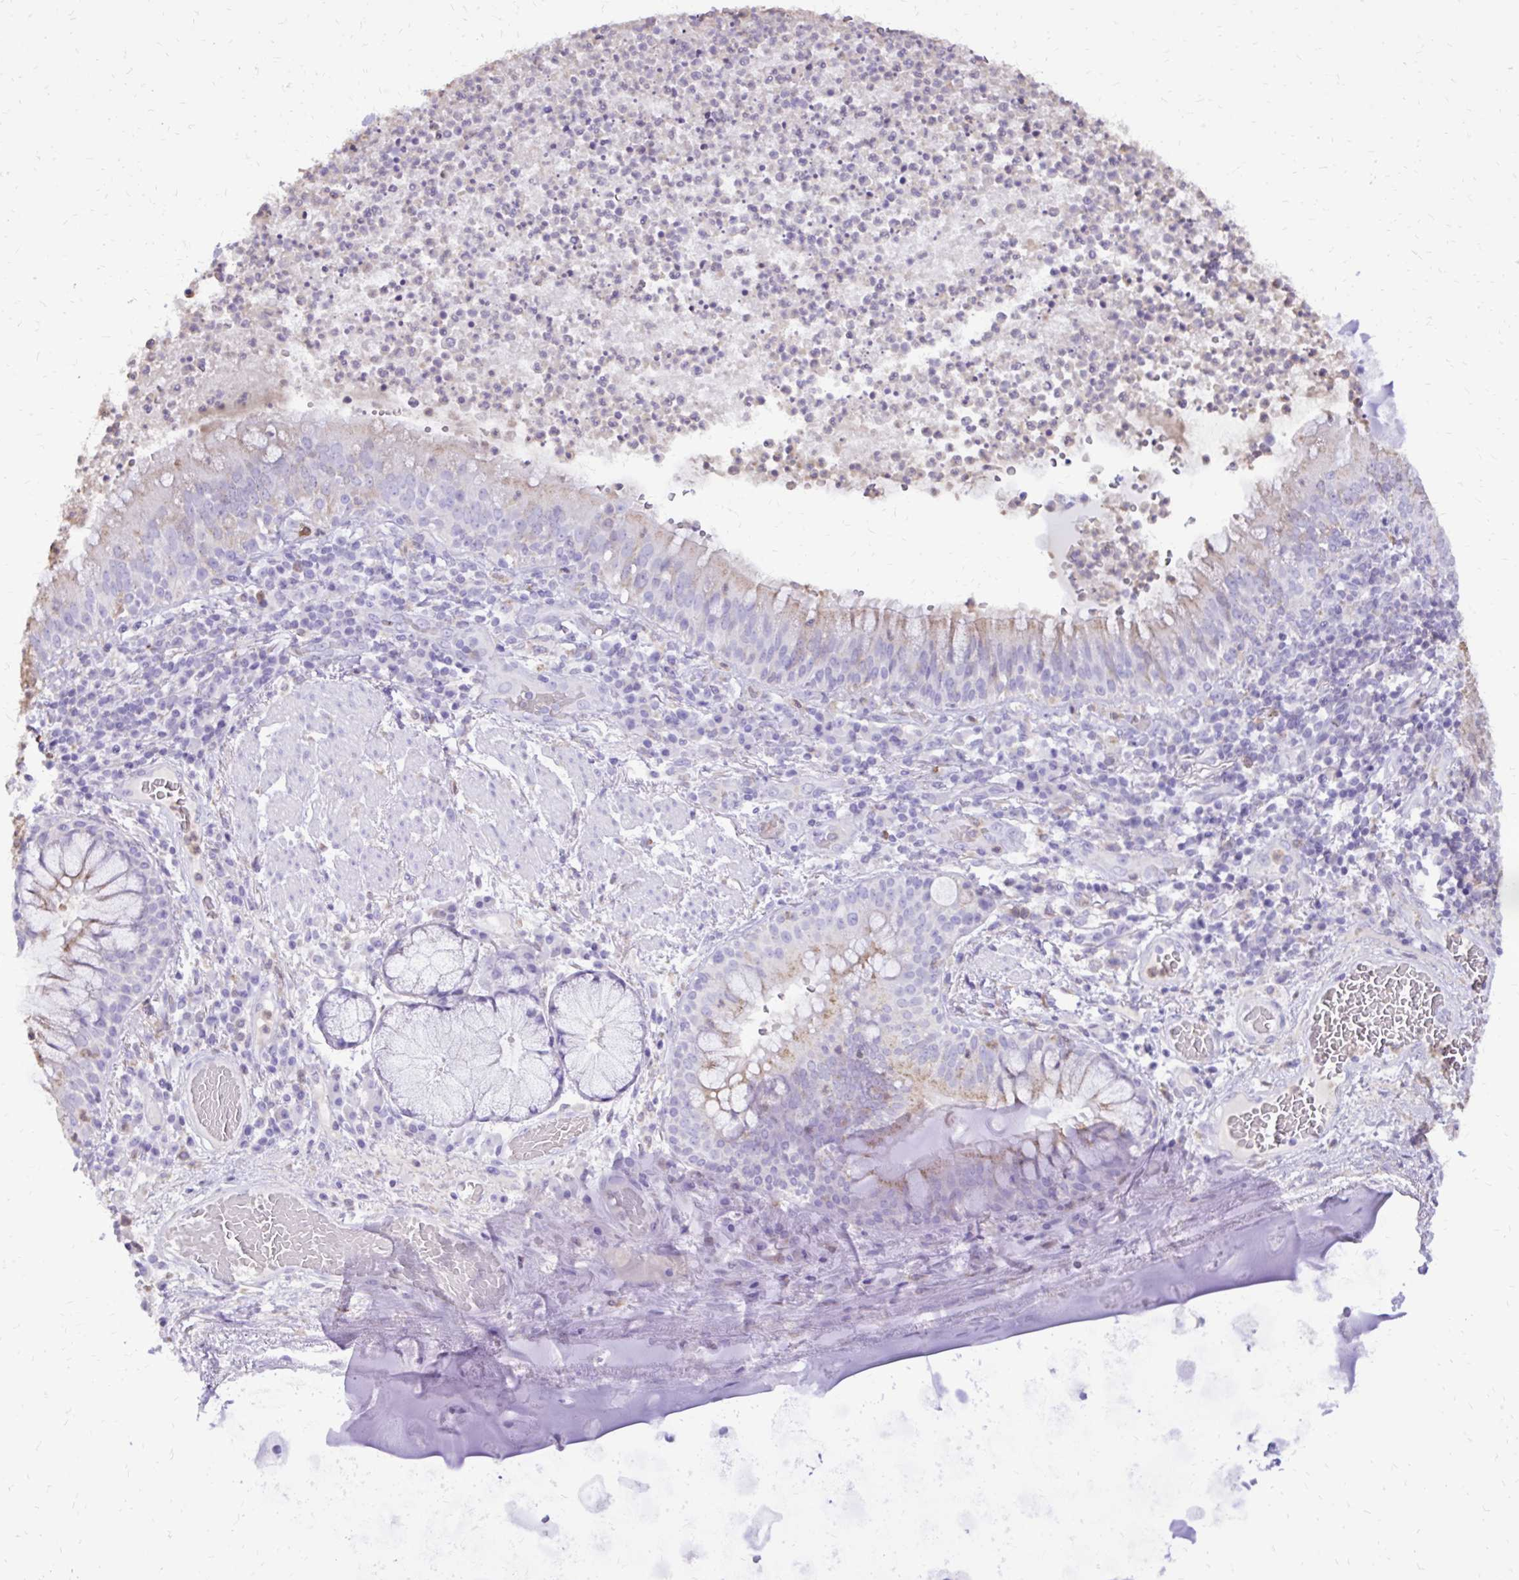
{"staining": {"intensity": "weak", "quantity": "<25%", "location": "cytoplasmic/membranous"}, "tissue": "bronchus", "cell_type": "Respiratory epithelial cells", "image_type": "normal", "snomed": [{"axis": "morphology", "description": "Normal tissue, NOS"}, {"axis": "topography", "description": "Lymph node"}, {"axis": "topography", "description": "Bronchus"}], "caption": "This image is of normal bronchus stained with immunohistochemistry to label a protein in brown with the nuclei are counter-stained blue. There is no positivity in respiratory epithelial cells. The staining was performed using DAB (3,3'-diaminobenzidine) to visualize the protein expression in brown, while the nuclei were stained in blue with hematoxylin (Magnification: 20x).", "gene": "CAT", "patient": {"sex": "male", "age": 56}}